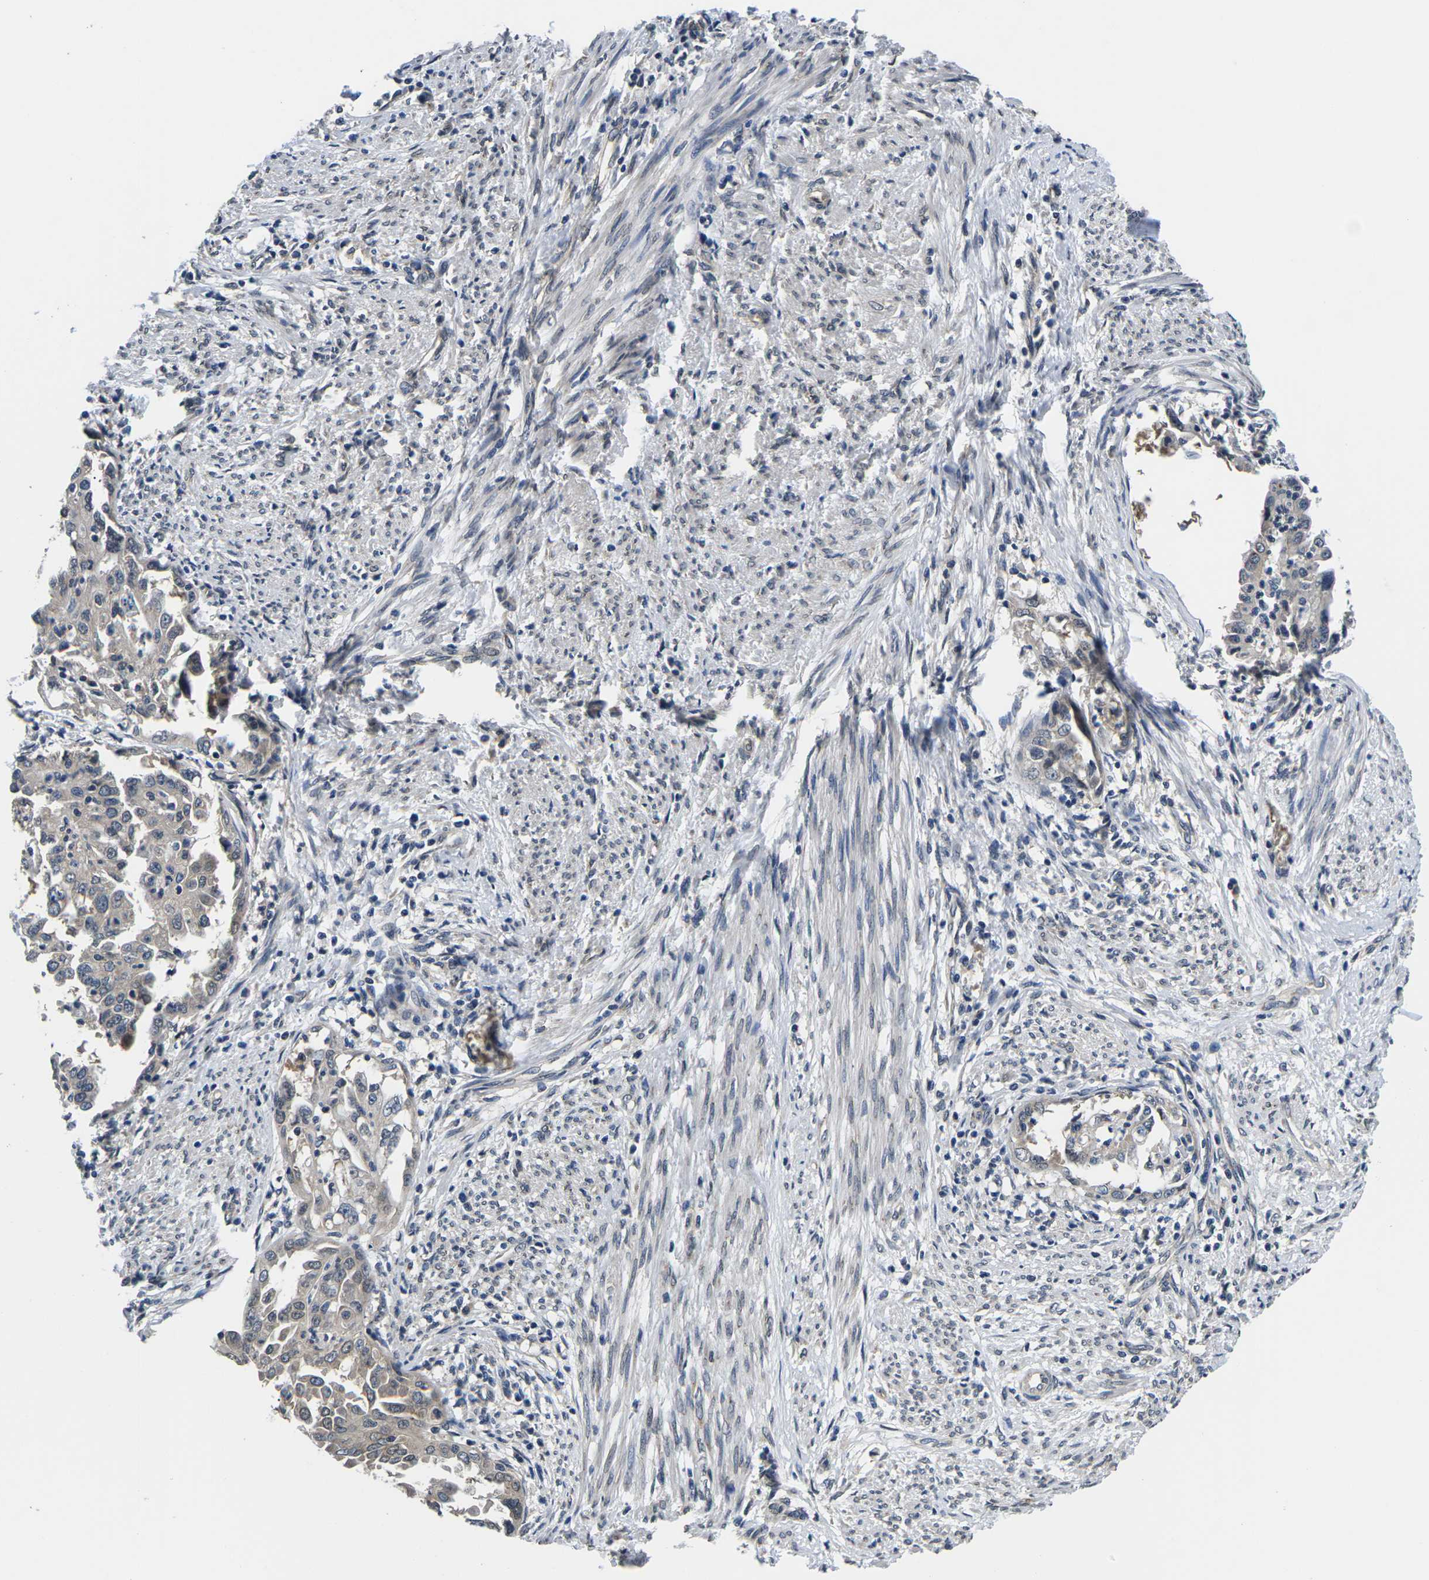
{"staining": {"intensity": "negative", "quantity": "none", "location": "none"}, "tissue": "endometrial cancer", "cell_type": "Tumor cells", "image_type": "cancer", "snomed": [{"axis": "morphology", "description": "Adenocarcinoma, NOS"}, {"axis": "topography", "description": "Endometrium"}], "caption": "Immunohistochemical staining of human adenocarcinoma (endometrial) exhibits no significant staining in tumor cells.", "gene": "SNX10", "patient": {"sex": "female", "age": 85}}